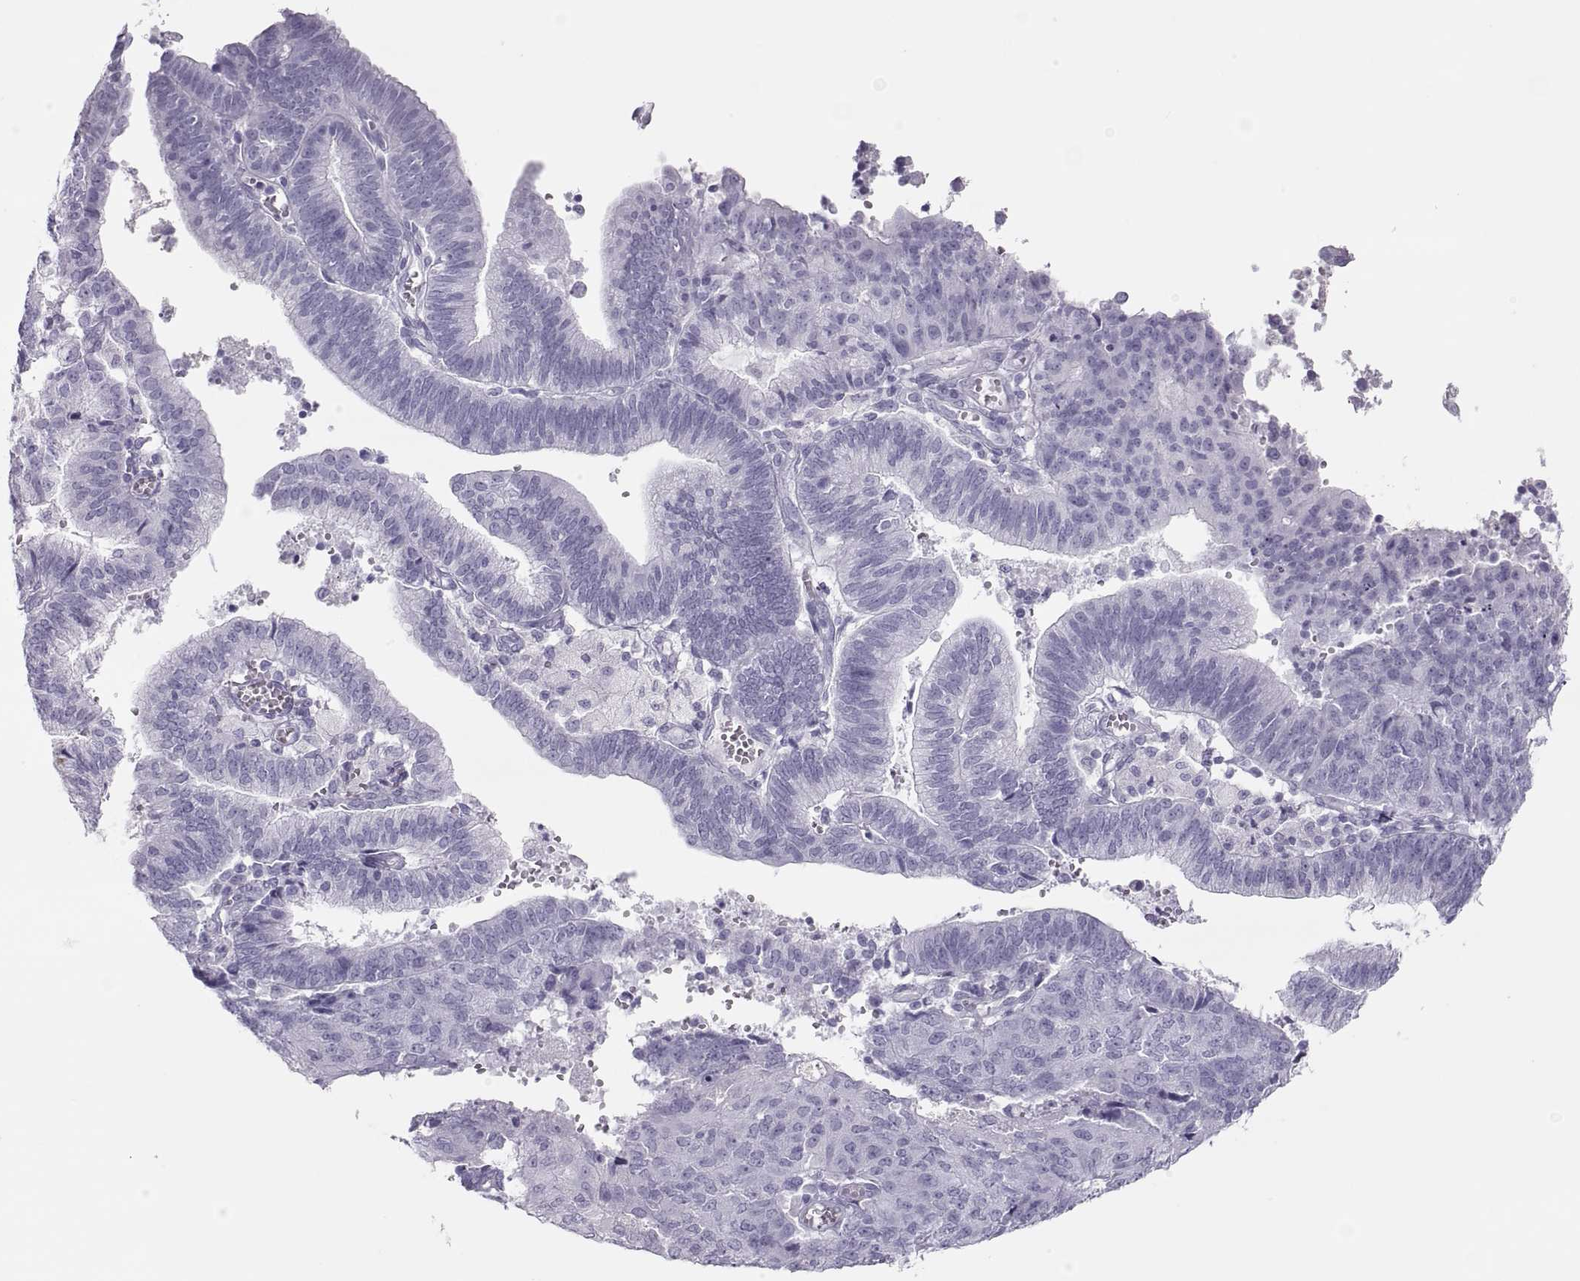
{"staining": {"intensity": "negative", "quantity": "none", "location": "none"}, "tissue": "endometrial cancer", "cell_type": "Tumor cells", "image_type": "cancer", "snomed": [{"axis": "morphology", "description": "Adenocarcinoma, NOS"}, {"axis": "topography", "description": "Endometrium"}], "caption": "A histopathology image of adenocarcinoma (endometrial) stained for a protein demonstrates no brown staining in tumor cells. (DAB (3,3'-diaminobenzidine) IHC visualized using brightfield microscopy, high magnification).", "gene": "SEMG1", "patient": {"sex": "female", "age": 82}}